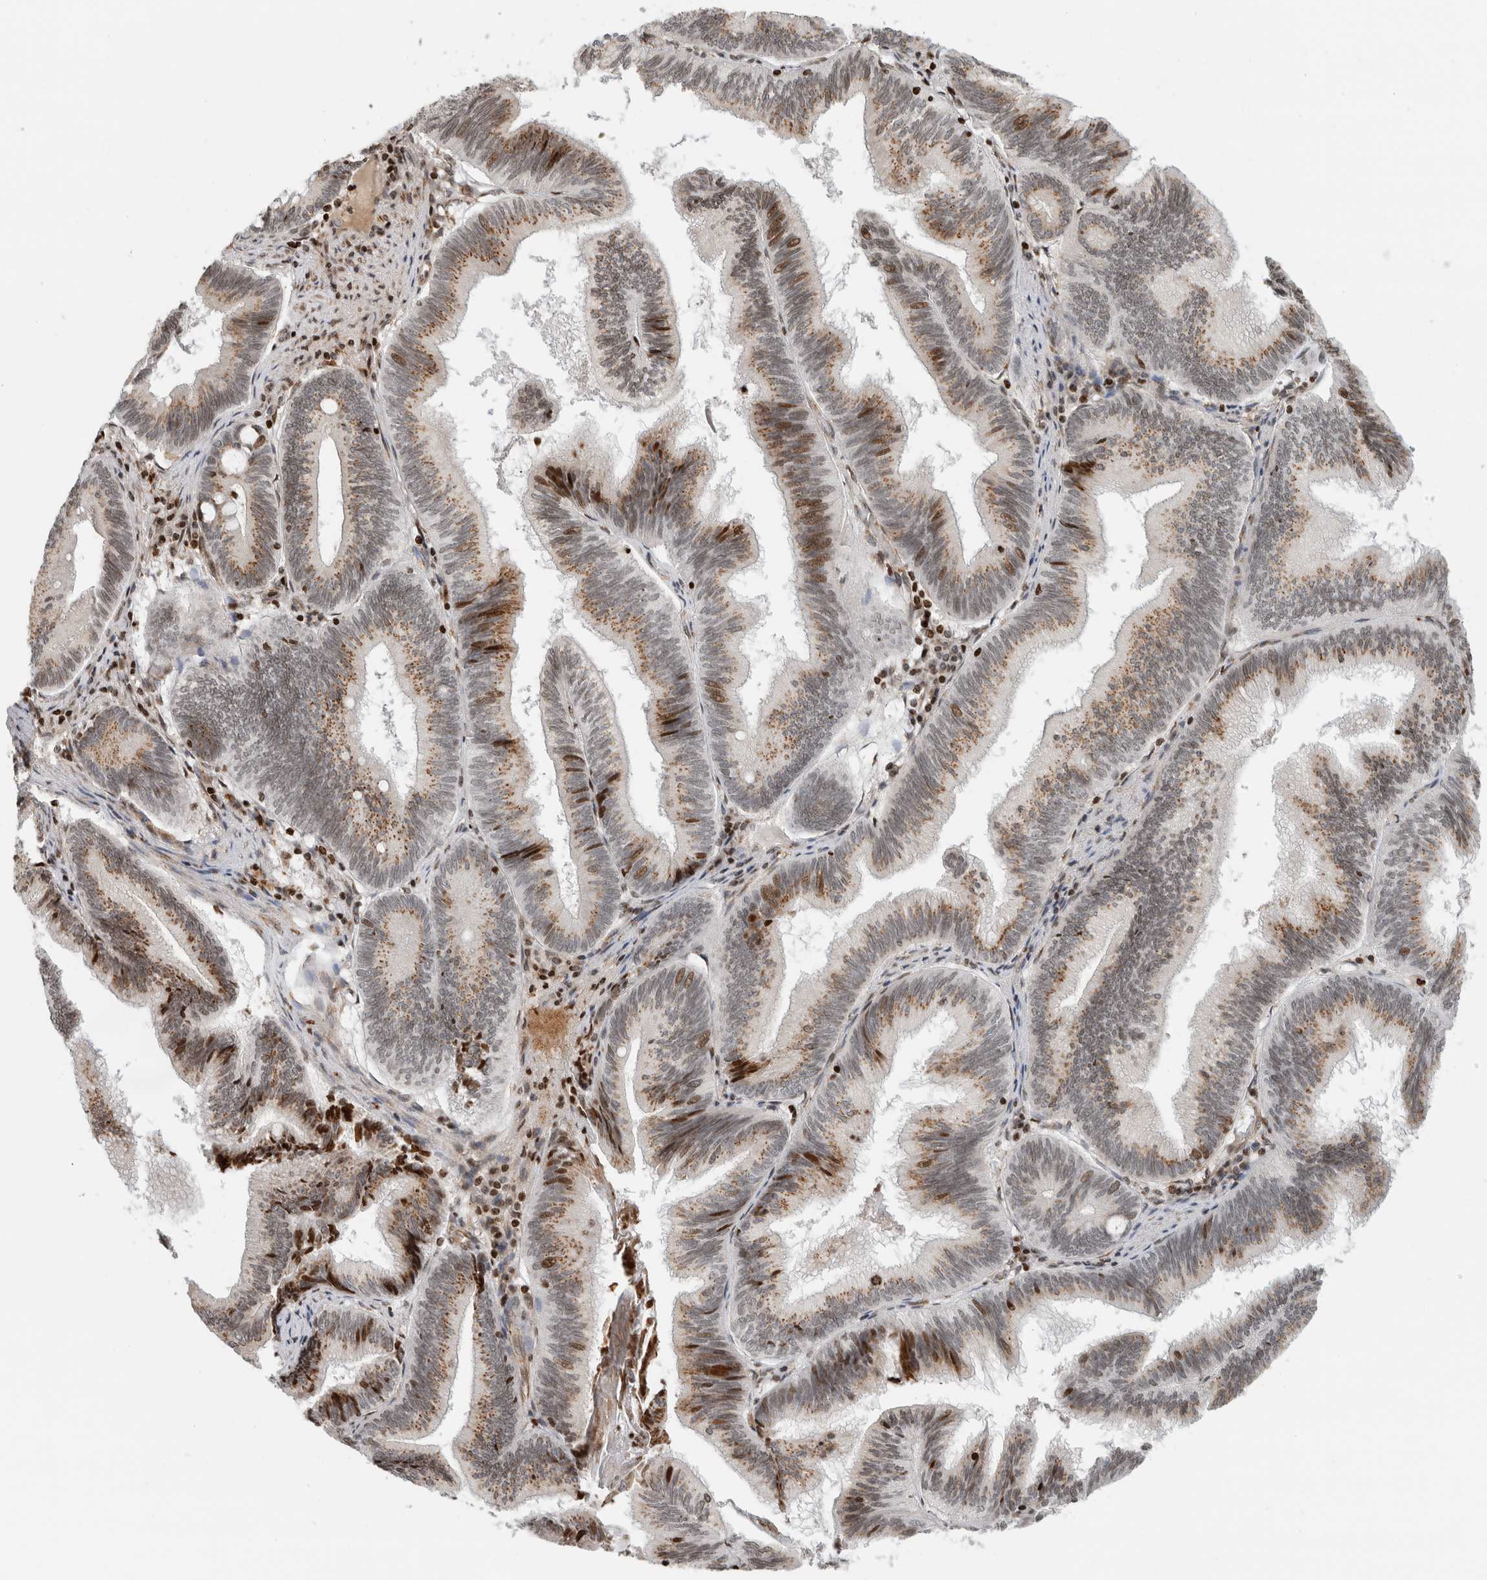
{"staining": {"intensity": "moderate", "quantity": "25%-75%", "location": "cytoplasmic/membranous,nuclear"}, "tissue": "pancreatic cancer", "cell_type": "Tumor cells", "image_type": "cancer", "snomed": [{"axis": "morphology", "description": "Adenocarcinoma, NOS"}, {"axis": "topography", "description": "Pancreas"}], "caption": "High-magnification brightfield microscopy of adenocarcinoma (pancreatic) stained with DAB (brown) and counterstained with hematoxylin (blue). tumor cells exhibit moderate cytoplasmic/membranous and nuclear positivity is identified in approximately25%-75% of cells.", "gene": "GINS4", "patient": {"sex": "male", "age": 82}}